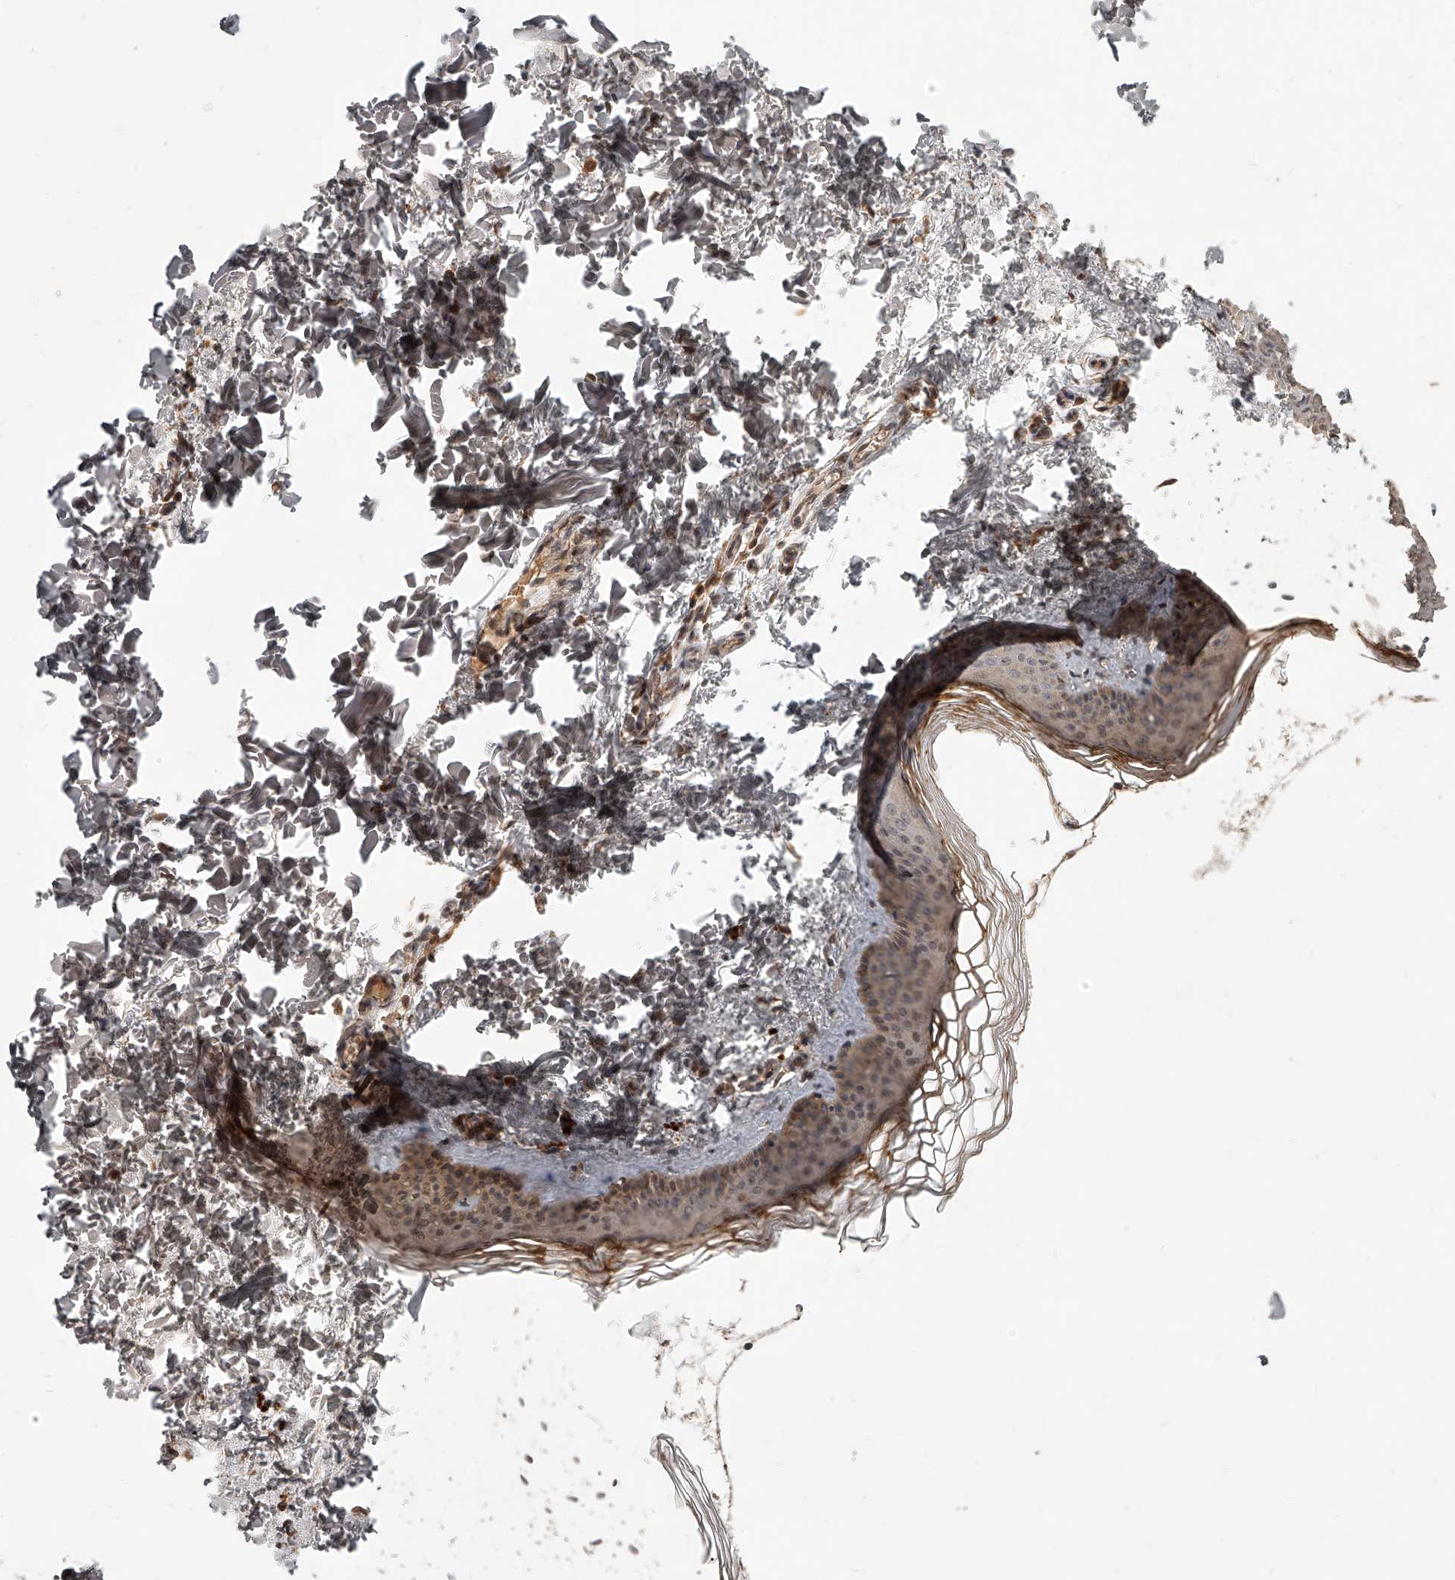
{"staining": {"intensity": "negative", "quantity": "none", "location": "none"}, "tissue": "skin", "cell_type": "Fibroblasts", "image_type": "normal", "snomed": [{"axis": "morphology", "description": "Normal tissue, NOS"}, {"axis": "topography", "description": "Skin"}], "caption": "Fibroblasts show no significant protein staining in normal skin. Brightfield microscopy of immunohistochemistry (IHC) stained with DAB (3,3'-diaminobenzidine) (brown) and hematoxylin (blue), captured at high magnification.", "gene": "SLC37A1", "patient": {"sex": "female", "age": 27}}